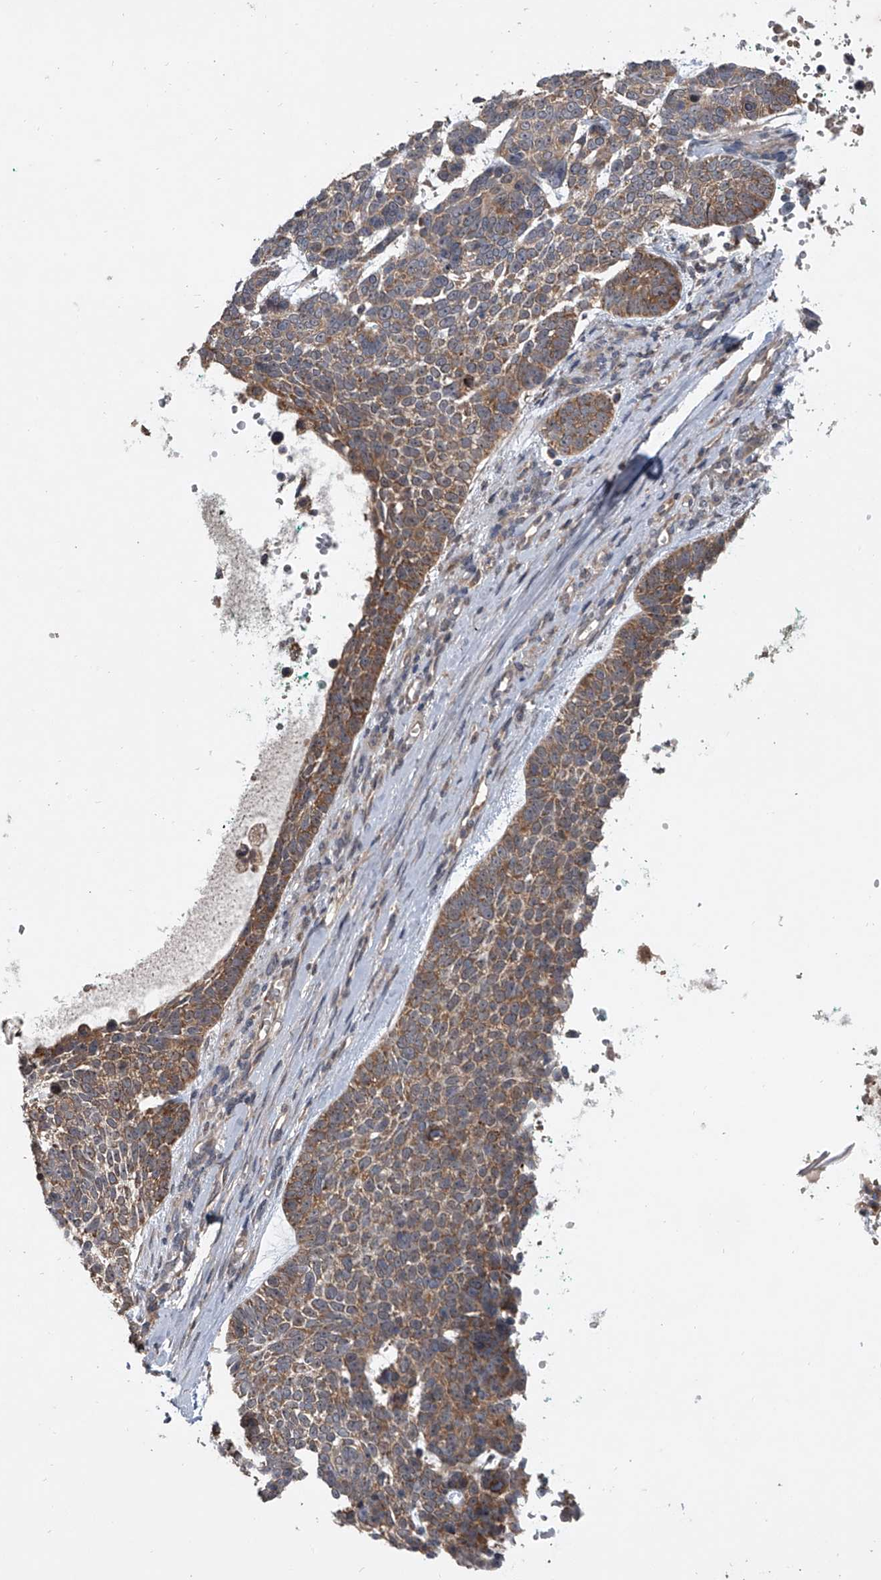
{"staining": {"intensity": "moderate", "quantity": "<25%", "location": "cytoplasmic/membranous"}, "tissue": "skin cancer", "cell_type": "Tumor cells", "image_type": "cancer", "snomed": [{"axis": "morphology", "description": "Basal cell carcinoma"}, {"axis": "topography", "description": "Skin"}], "caption": "Immunohistochemical staining of basal cell carcinoma (skin) shows low levels of moderate cytoplasmic/membranous expression in approximately <25% of tumor cells.", "gene": "GEMIN8", "patient": {"sex": "female", "age": 81}}